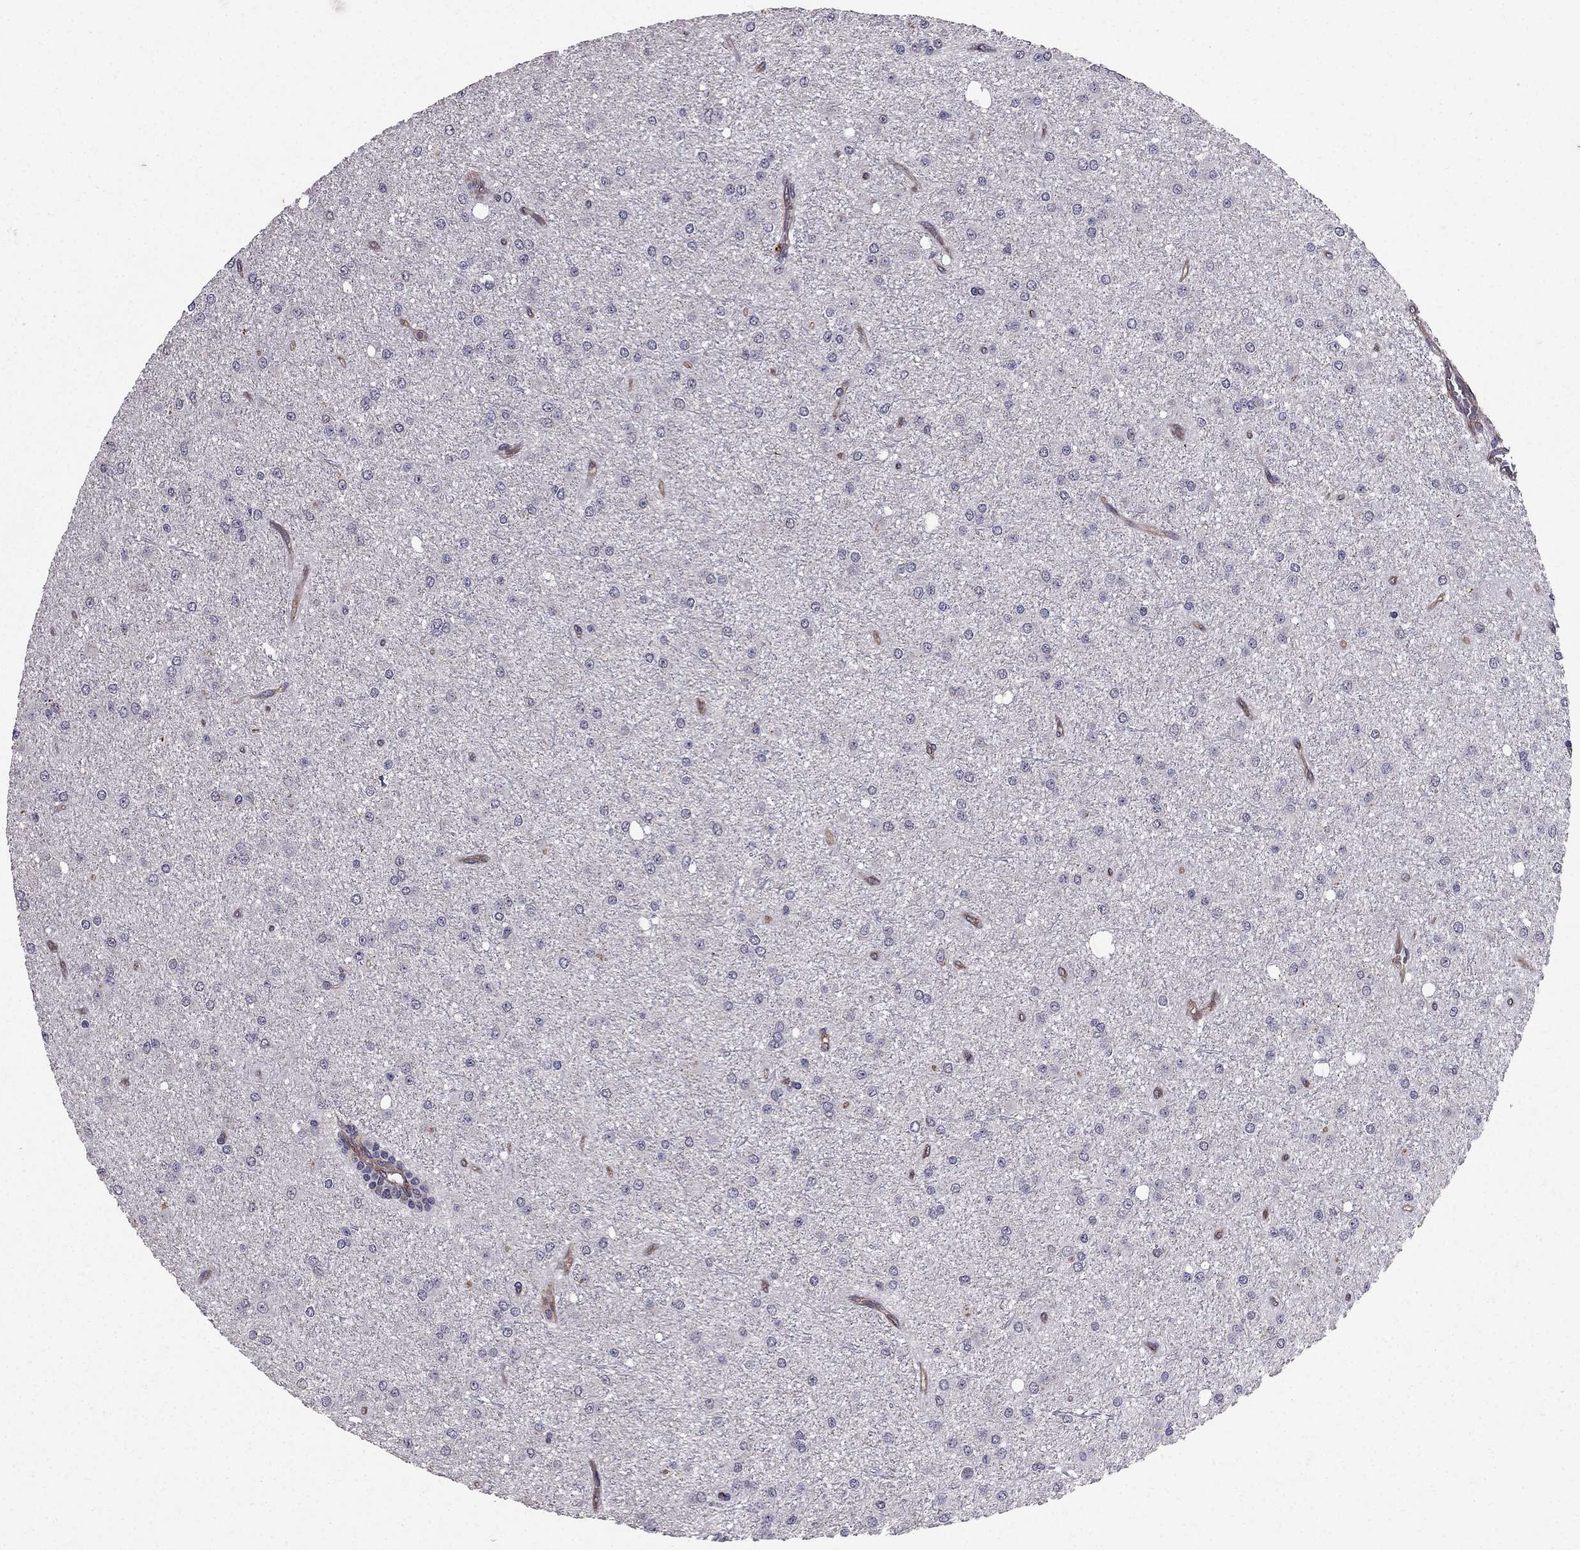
{"staining": {"intensity": "negative", "quantity": "none", "location": "none"}, "tissue": "glioma", "cell_type": "Tumor cells", "image_type": "cancer", "snomed": [{"axis": "morphology", "description": "Glioma, malignant, Low grade"}, {"axis": "topography", "description": "Brain"}], "caption": "Tumor cells are negative for protein expression in human glioma. (DAB IHC with hematoxylin counter stain).", "gene": "RASIP1", "patient": {"sex": "male", "age": 27}}